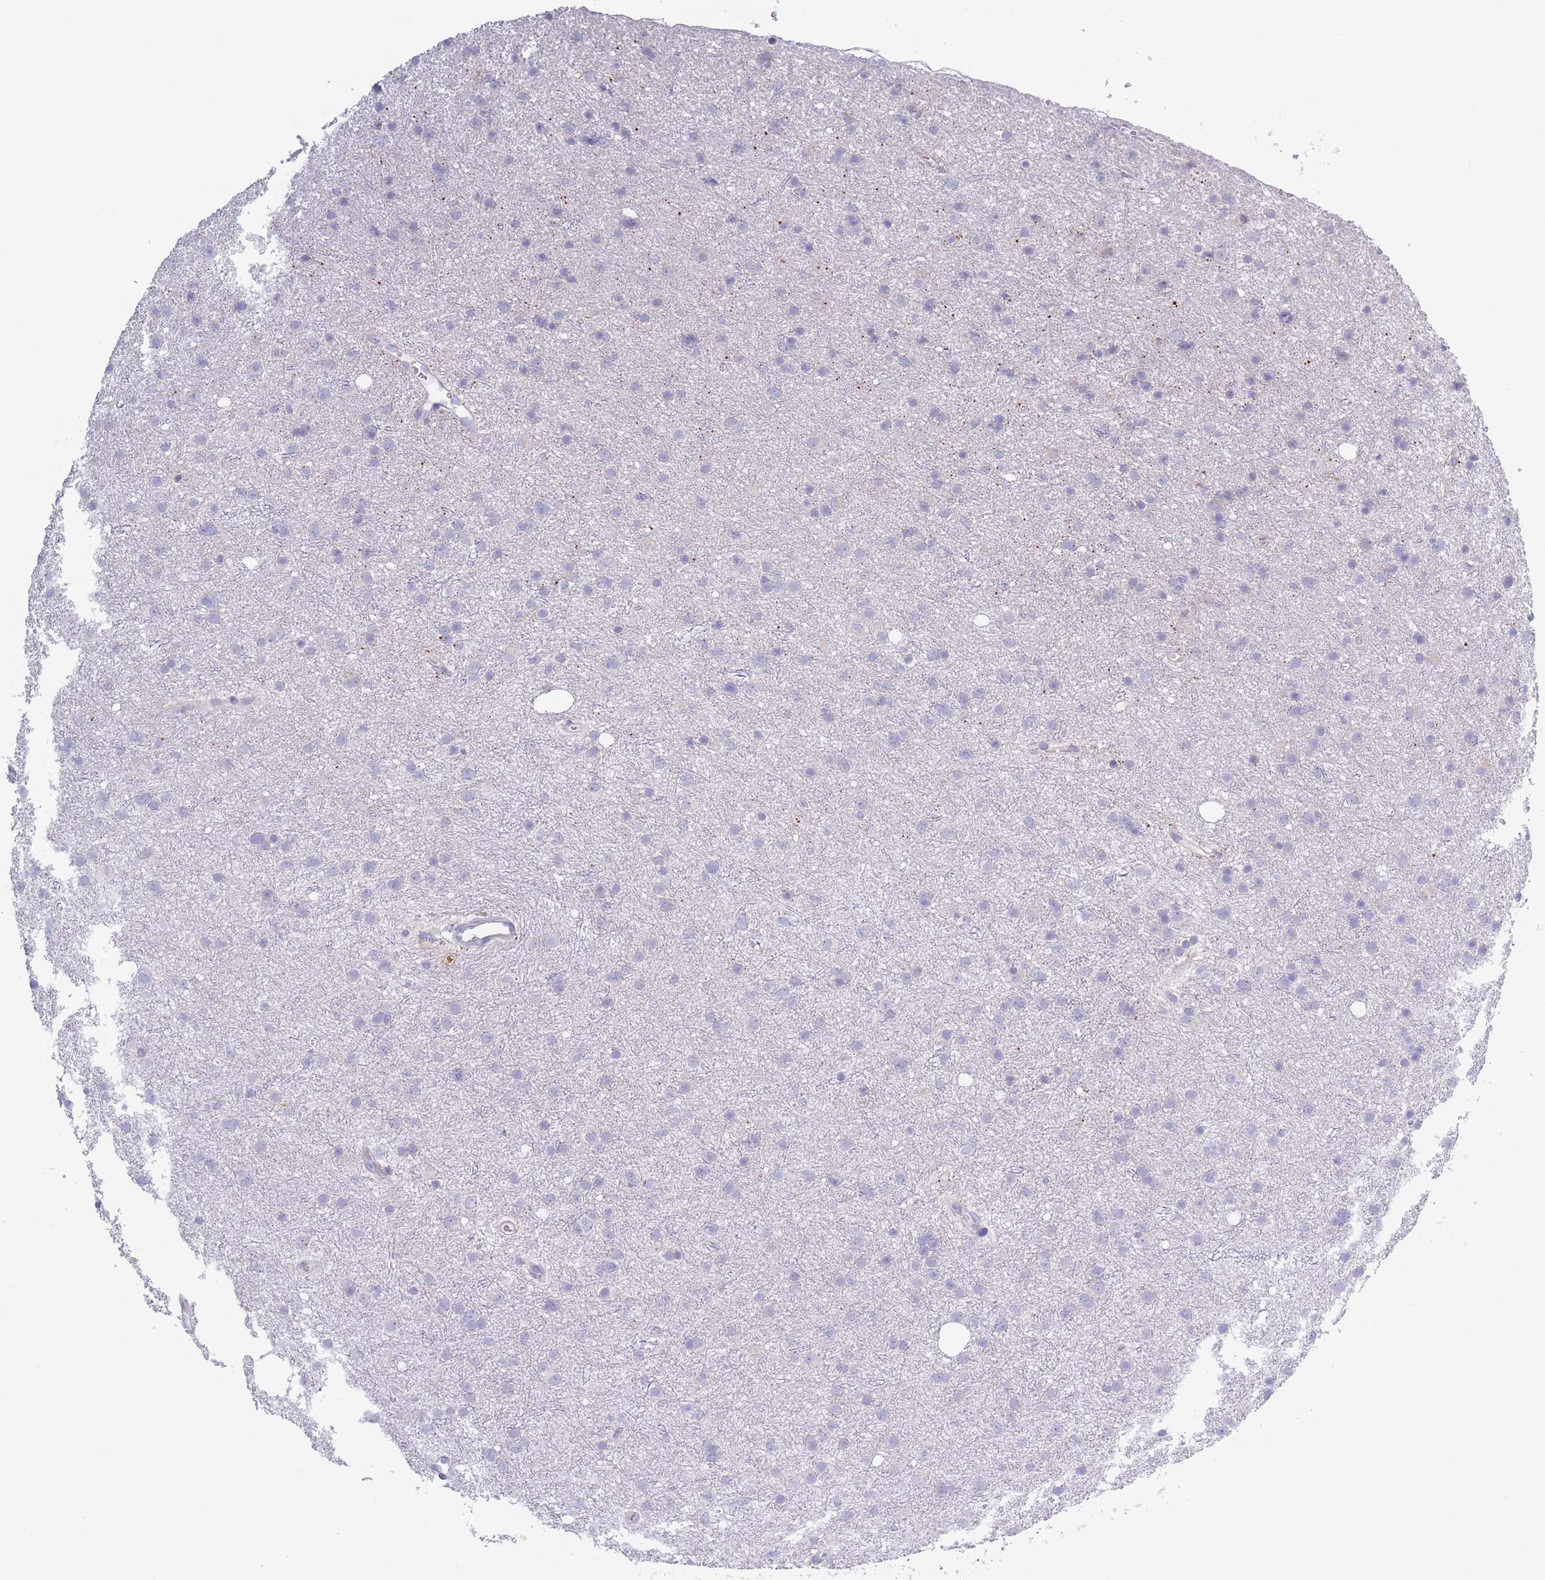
{"staining": {"intensity": "negative", "quantity": "none", "location": "none"}, "tissue": "glioma", "cell_type": "Tumor cells", "image_type": "cancer", "snomed": [{"axis": "morphology", "description": "Glioma, malignant, Low grade"}, {"axis": "topography", "description": "Cerebral cortex"}], "caption": "Immunohistochemical staining of human glioma demonstrates no significant staining in tumor cells. Nuclei are stained in blue.", "gene": "PLEKHG2", "patient": {"sex": "female", "age": 39}}